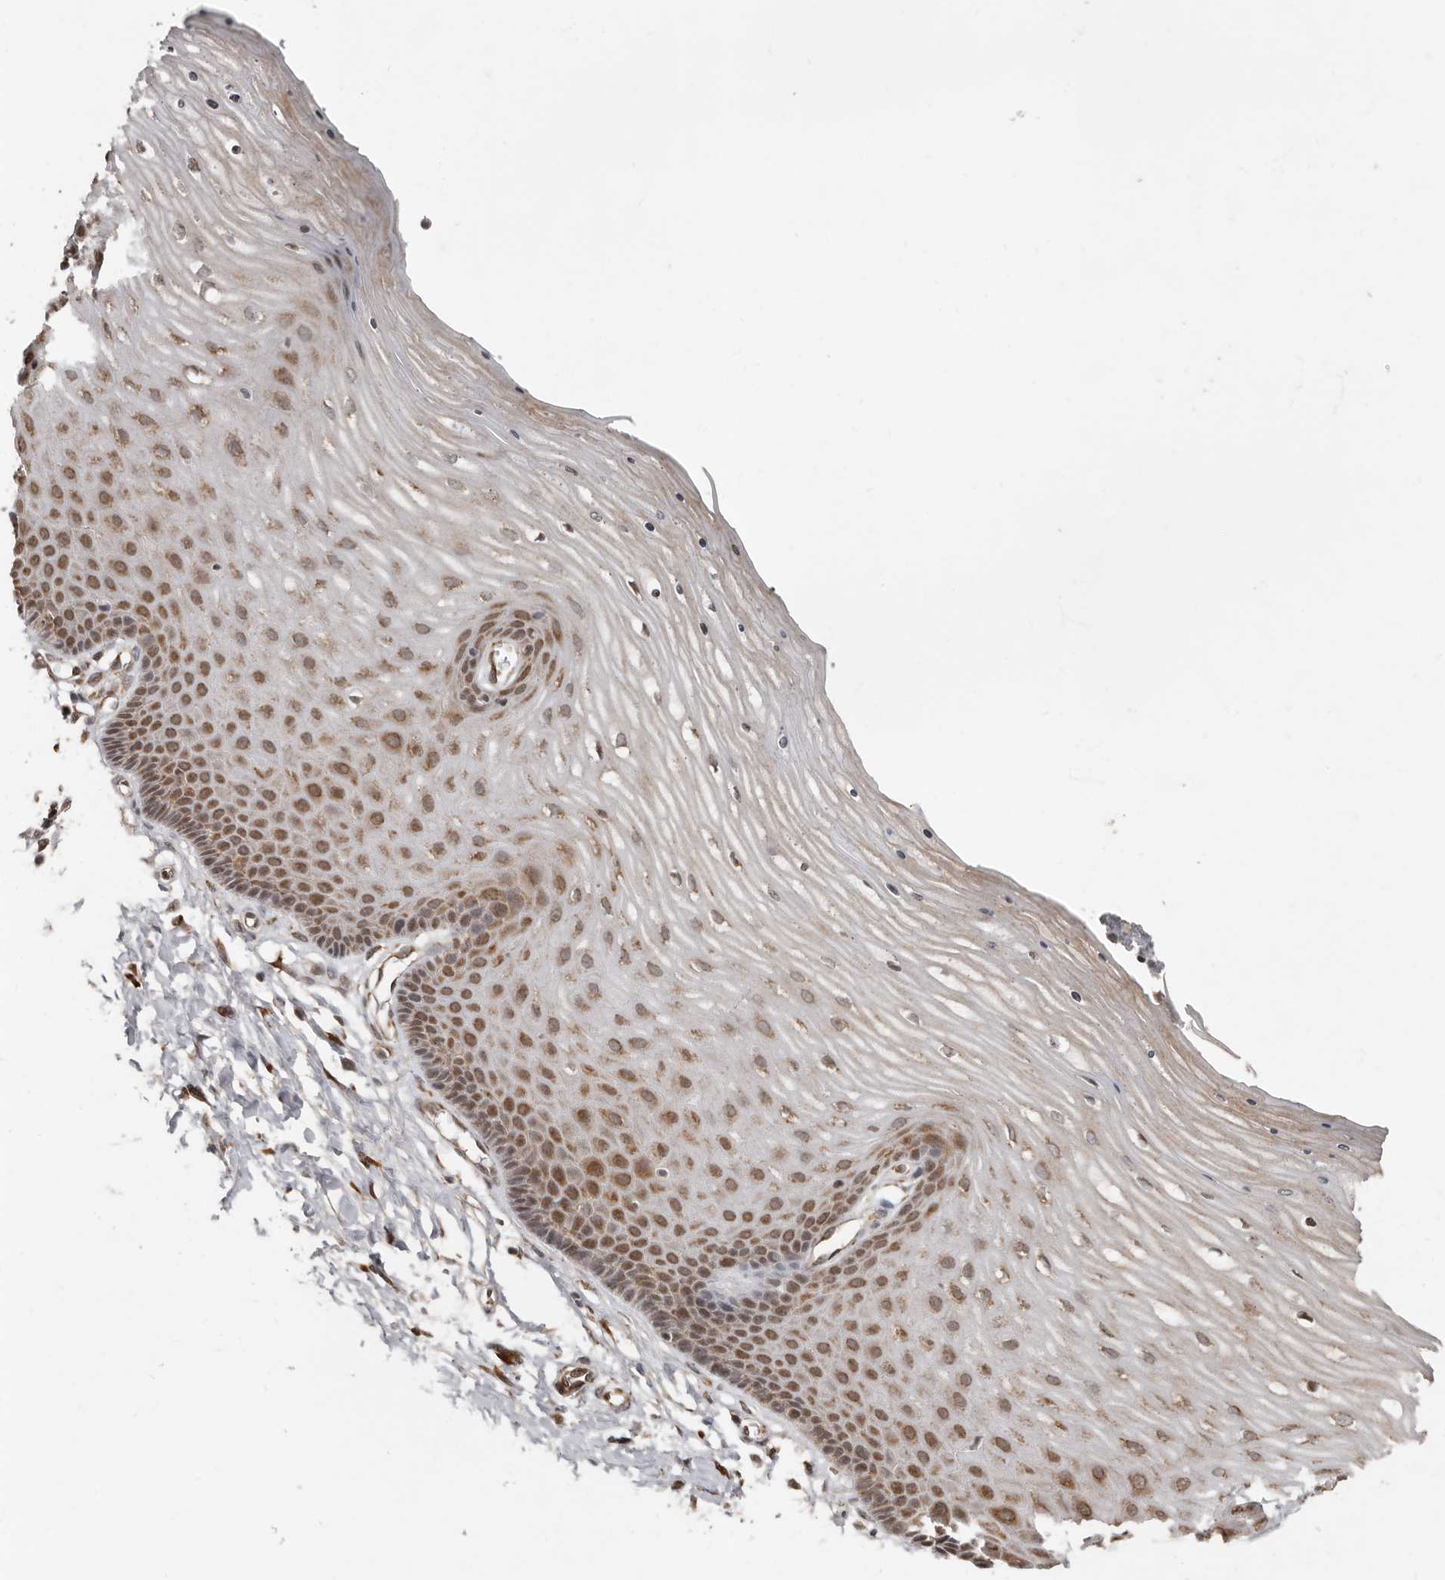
{"staining": {"intensity": "weak", "quantity": ">75%", "location": "cytoplasmic/membranous"}, "tissue": "cervix", "cell_type": "Glandular cells", "image_type": "normal", "snomed": [{"axis": "morphology", "description": "Normal tissue, NOS"}, {"axis": "topography", "description": "Cervix"}], "caption": "Weak cytoplasmic/membranous protein positivity is seen in about >75% of glandular cells in cervix. (brown staining indicates protein expression, while blue staining denotes nuclei).", "gene": "LRGUK", "patient": {"sex": "female", "age": 55}}